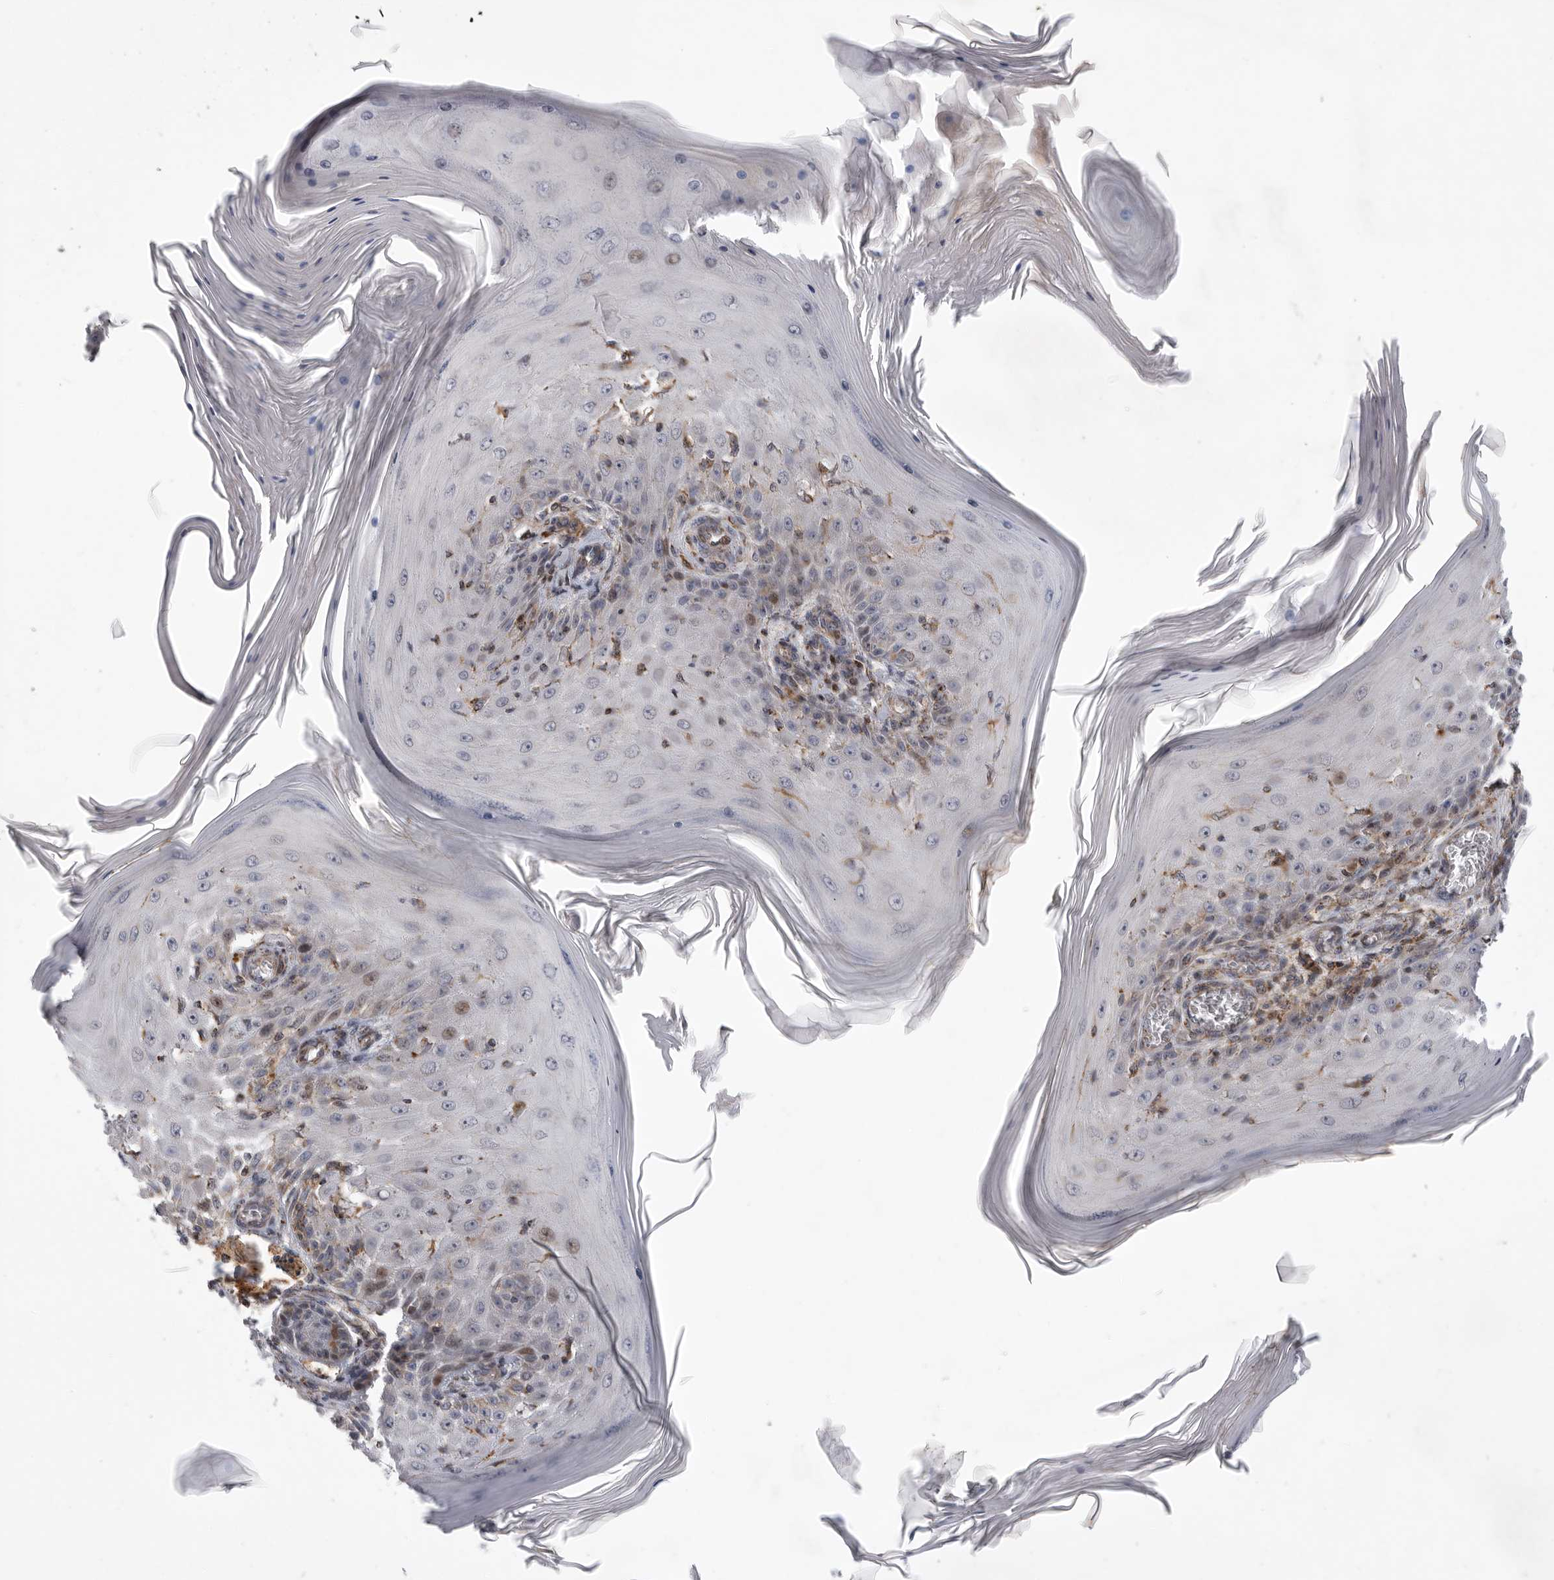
{"staining": {"intensity": "weak", "quantity": "<25%", "location": "nuclear"}, "tissue": "skin cancer", "cell_type": "Tumor cells", "image_type": "cancer", "snomed": [{"axis": "morphology", "description": "Squamous cell carcinoma, NOS"}, {"axis": "topography", "description": "Skin"}], "caption": "There is no significant staining in tumor cells of skin squamous cell carcinoma.", "gene": "MPZL1", "patient": {"sex": "female", "age": 73}}